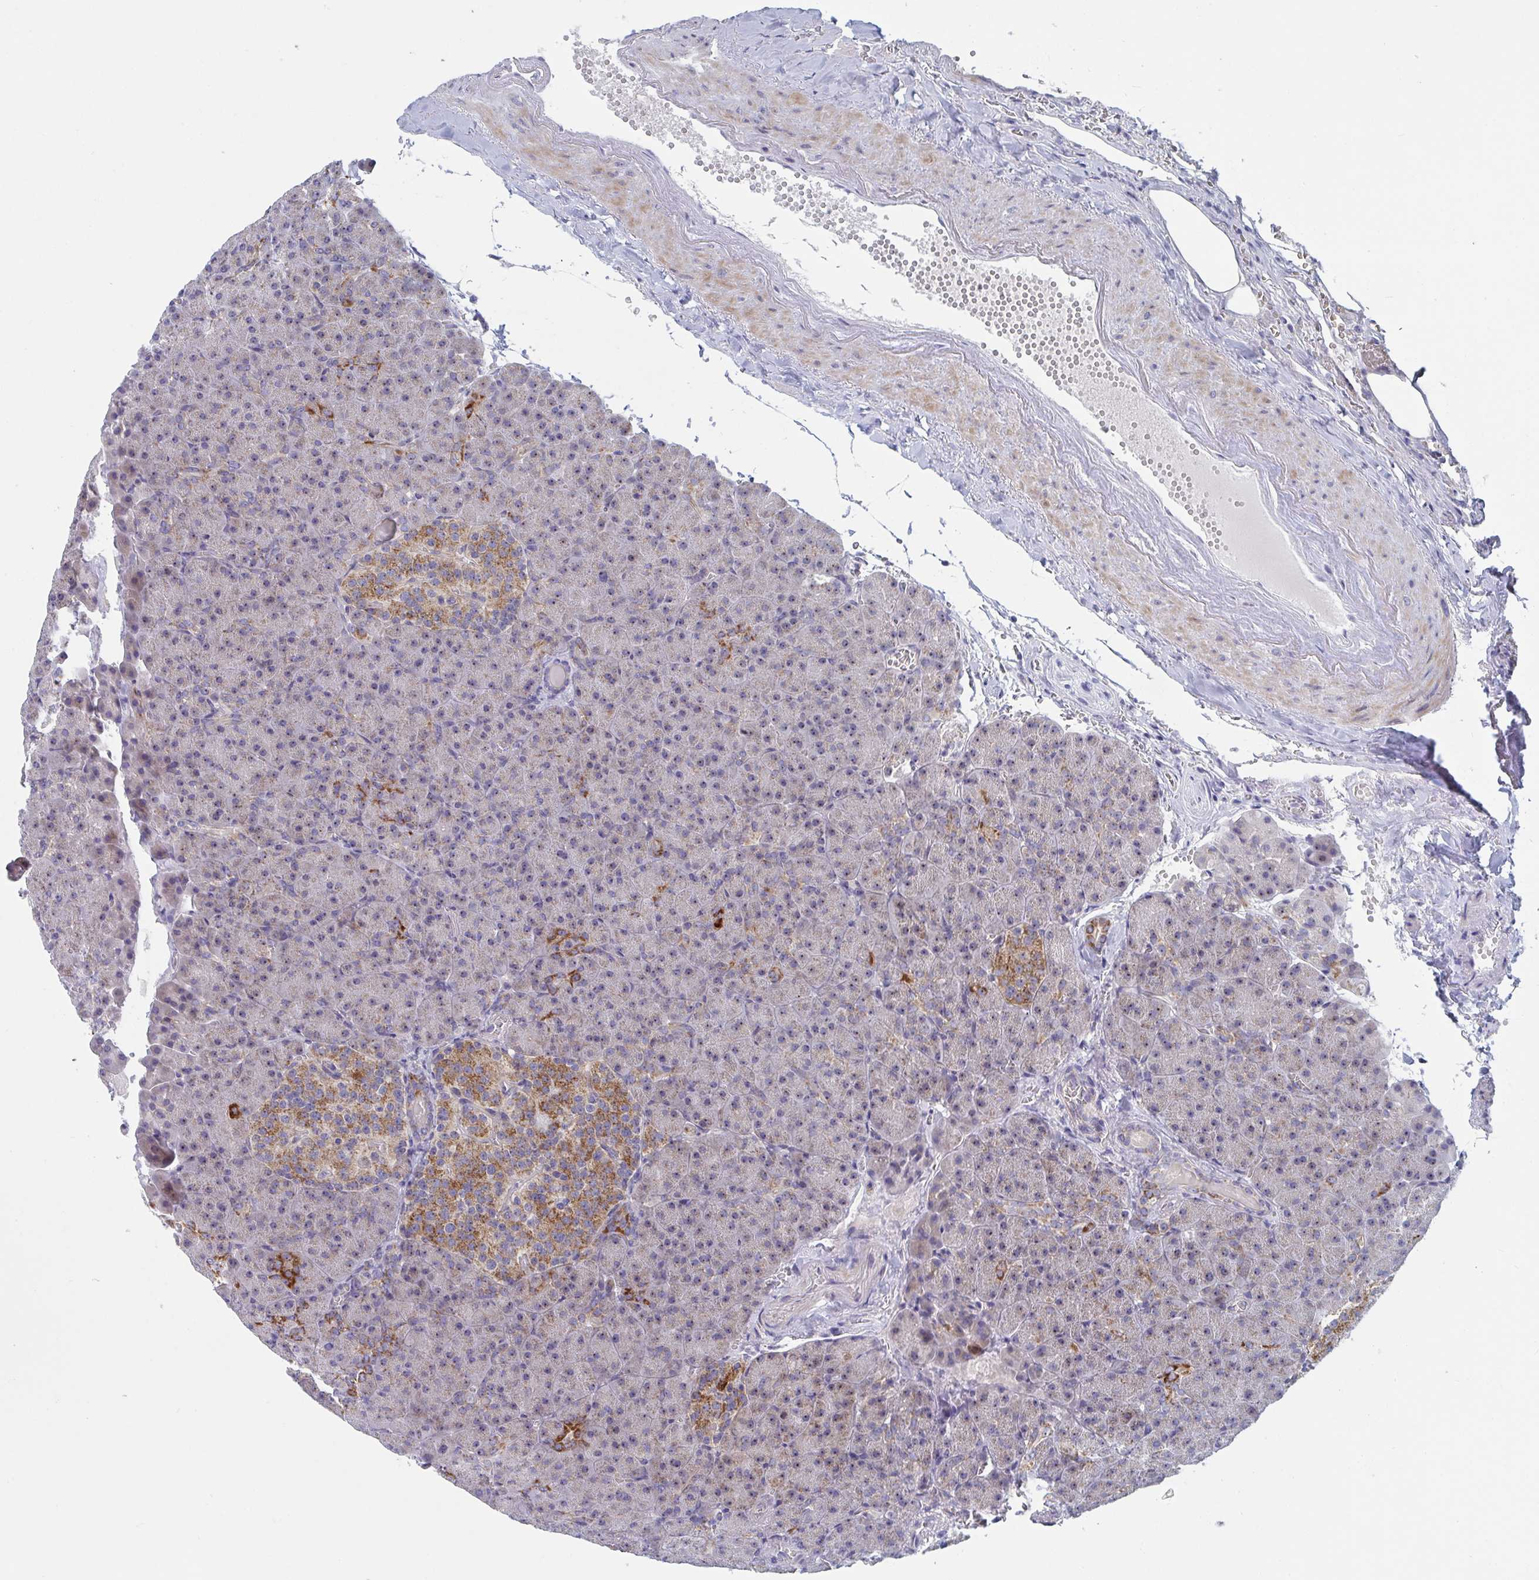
{"staining": {"intensity": "moderate", "quantity": "25%-75%", "location": "nuclear"}, "tissue": "pancreas", "cell_type": "Exocrine glandular cells", "image_type": "normal", "snomed": [{"axis": "morphology", "description": "Normal tissue, NOS"}, {"axis": "topography", "description": "Pancreas"}], "caption": "Moderate nuclear expression is seen in approximately 25%-75% of exocrine glandular cells in unremarkable pancreas.", "gene": "MRPL53", "patient": {"sex": "female", "age": 74}}